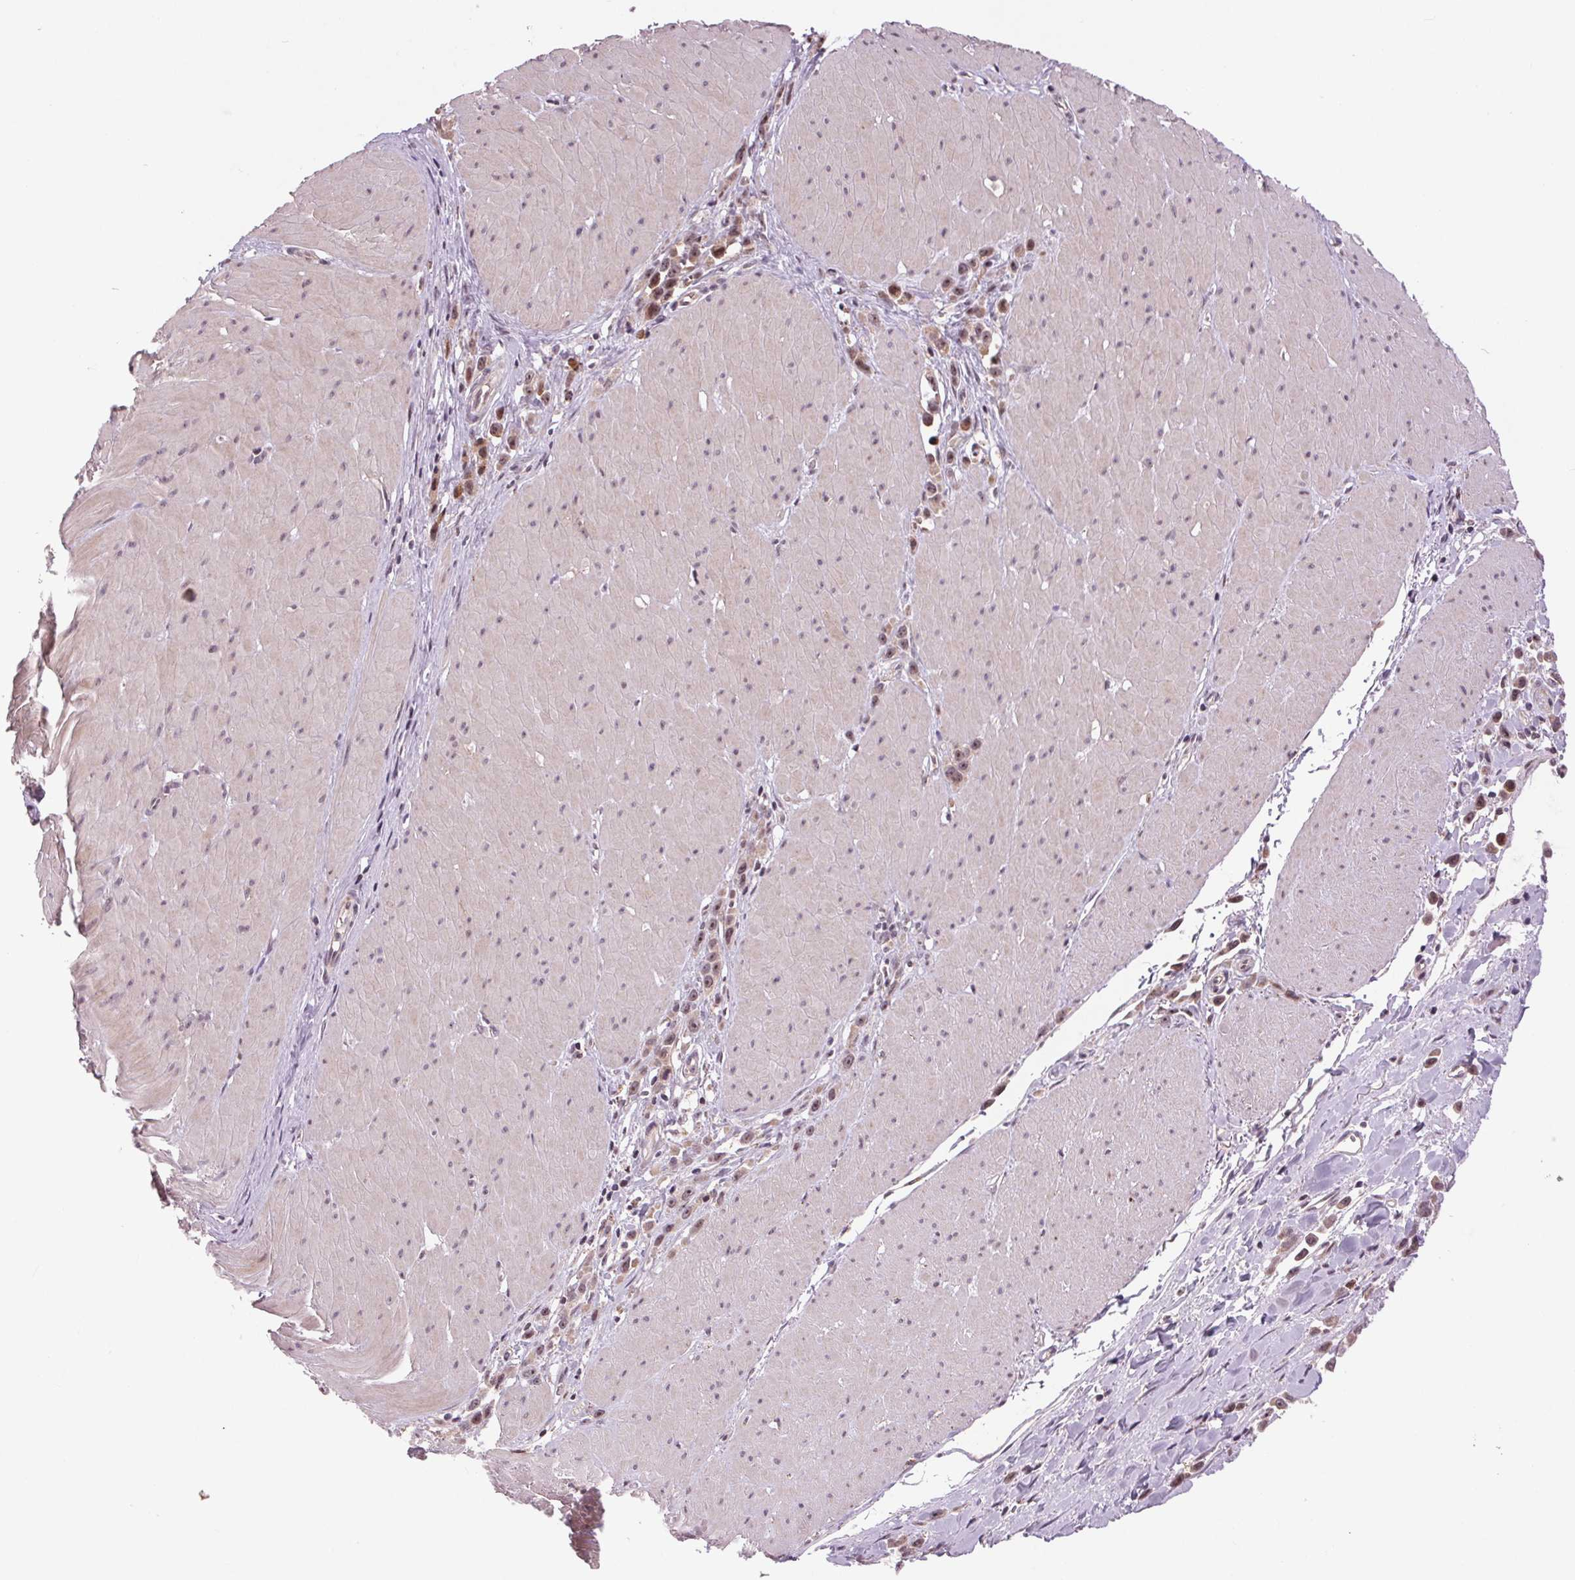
{"staining": {"intensity": "strong", "quantity": ">75%", "location": "cytoplasmic/membranous"}, "tissue": "stomach cancer", "cell_type": "Tumor cells", "image_type": "cancer", "snomed": [{"axis": "morphology", "description": "Adenocarcinoma, NOS"}, {"axis": "topography", "description": "Stomach"}], "caption": "Adenocarcinoma (stomach) tissue displays strong cytoplasmic/membranous positivity in about >75% of tumor cells, visualized by immunohistochemistry. The protein of interest is shown in brown color, while the nuclei are stained blue.", "gene": "CHMP4B", "patient": {"sex": "male", "age": 47}}